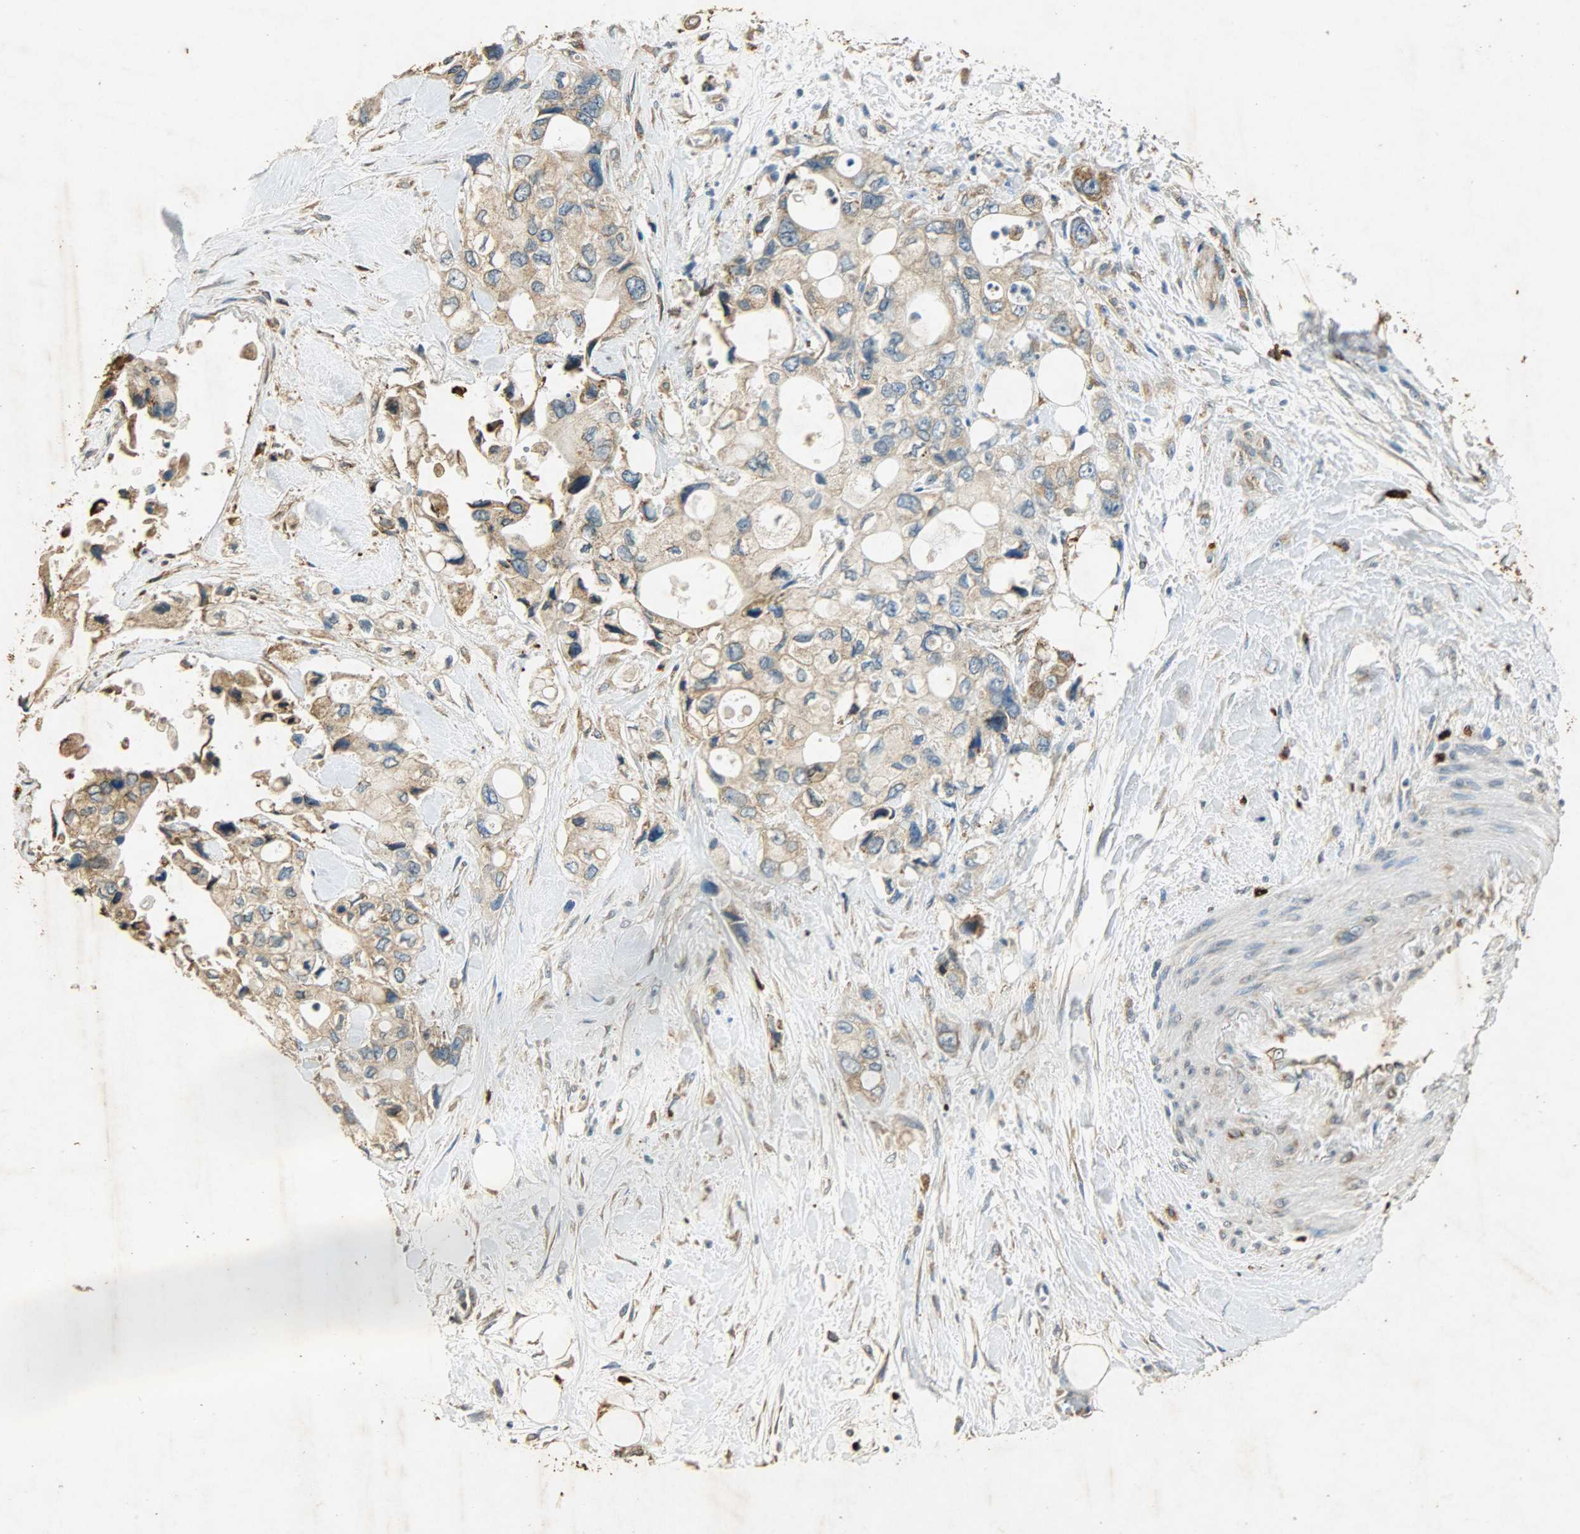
{"staining": {"intensity": "moderate", "quantity": ">75%", "location": "cytoplasmic/membranous"}, "tissue": "pancreatic cancer", "cell_type": "Tumor cells", "image_type": "cancer", "snomed": [{"axis": "morphology", "description": "Adenocarcinoma, NOS"}, {"axis": "topography", "description": "Pancreas"}], "caption": "Brown immunohistochemical staining in pancreatic cancer reveals moderate cytoplasmic/membranous staining in approximately >75% of tumor cells.", "gene": "HSPA5", "patient": {"sex": "male", "age": 70}}